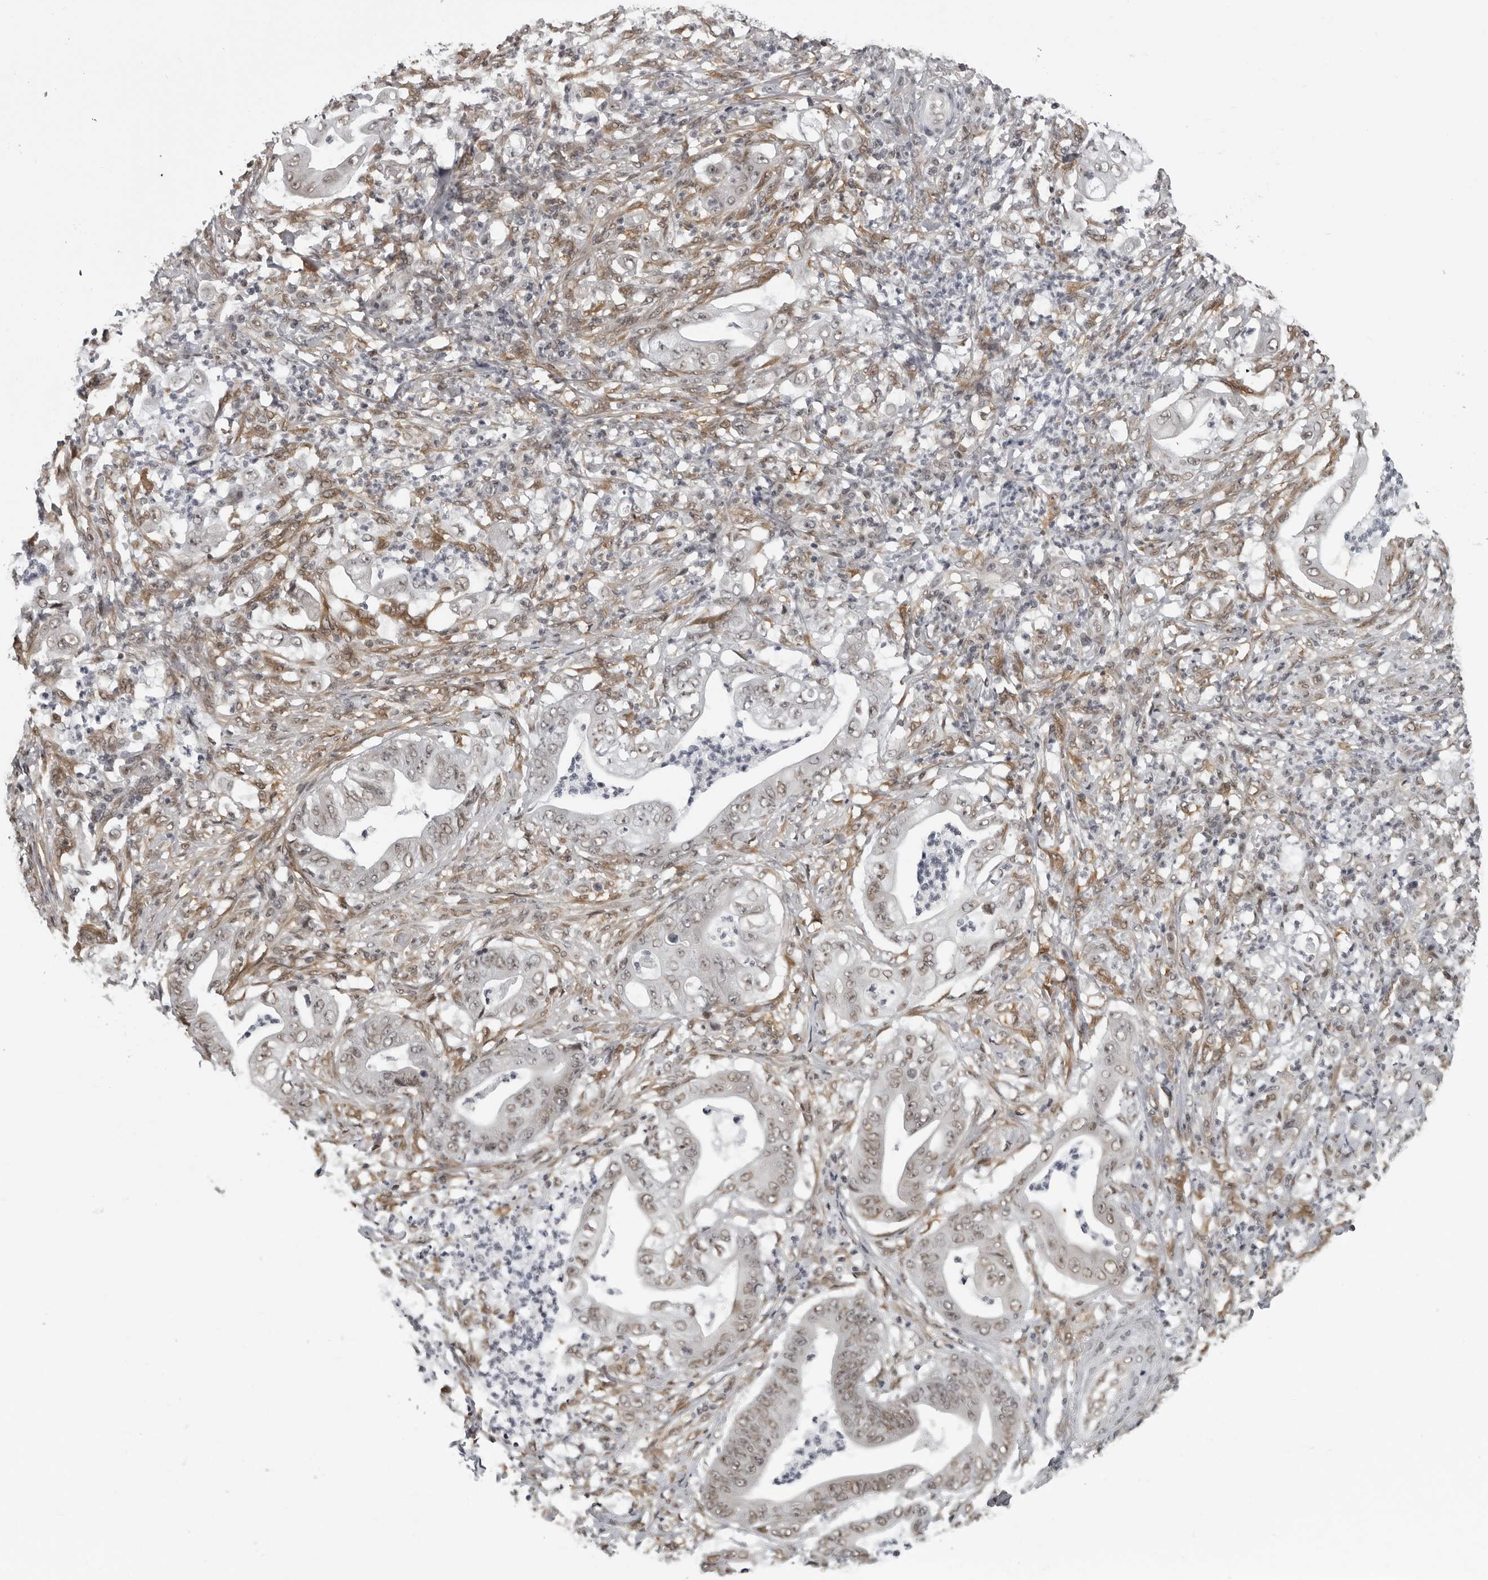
{"staining": {"intensity": "weak", "quantity": "25%-75%", "location": "nuclear"}, "tissue": "stomach cancer", "cell_type": "Tumor cells", "image_type": "cancer", "snomed": [{"axis": "morphology", "description": "Adenocarcinoma, NOS"}, {"axis": "topography", "description": "Stomach"}], "caption": "Immunohistochemical staining of stomach cancer (adenocarcinoma) reveals low levels of weak nuclear protein staining in approximately 25%-75% of tumor cells.", "gene": "MAF", "patient": {"sex": "female", "age": 73}}